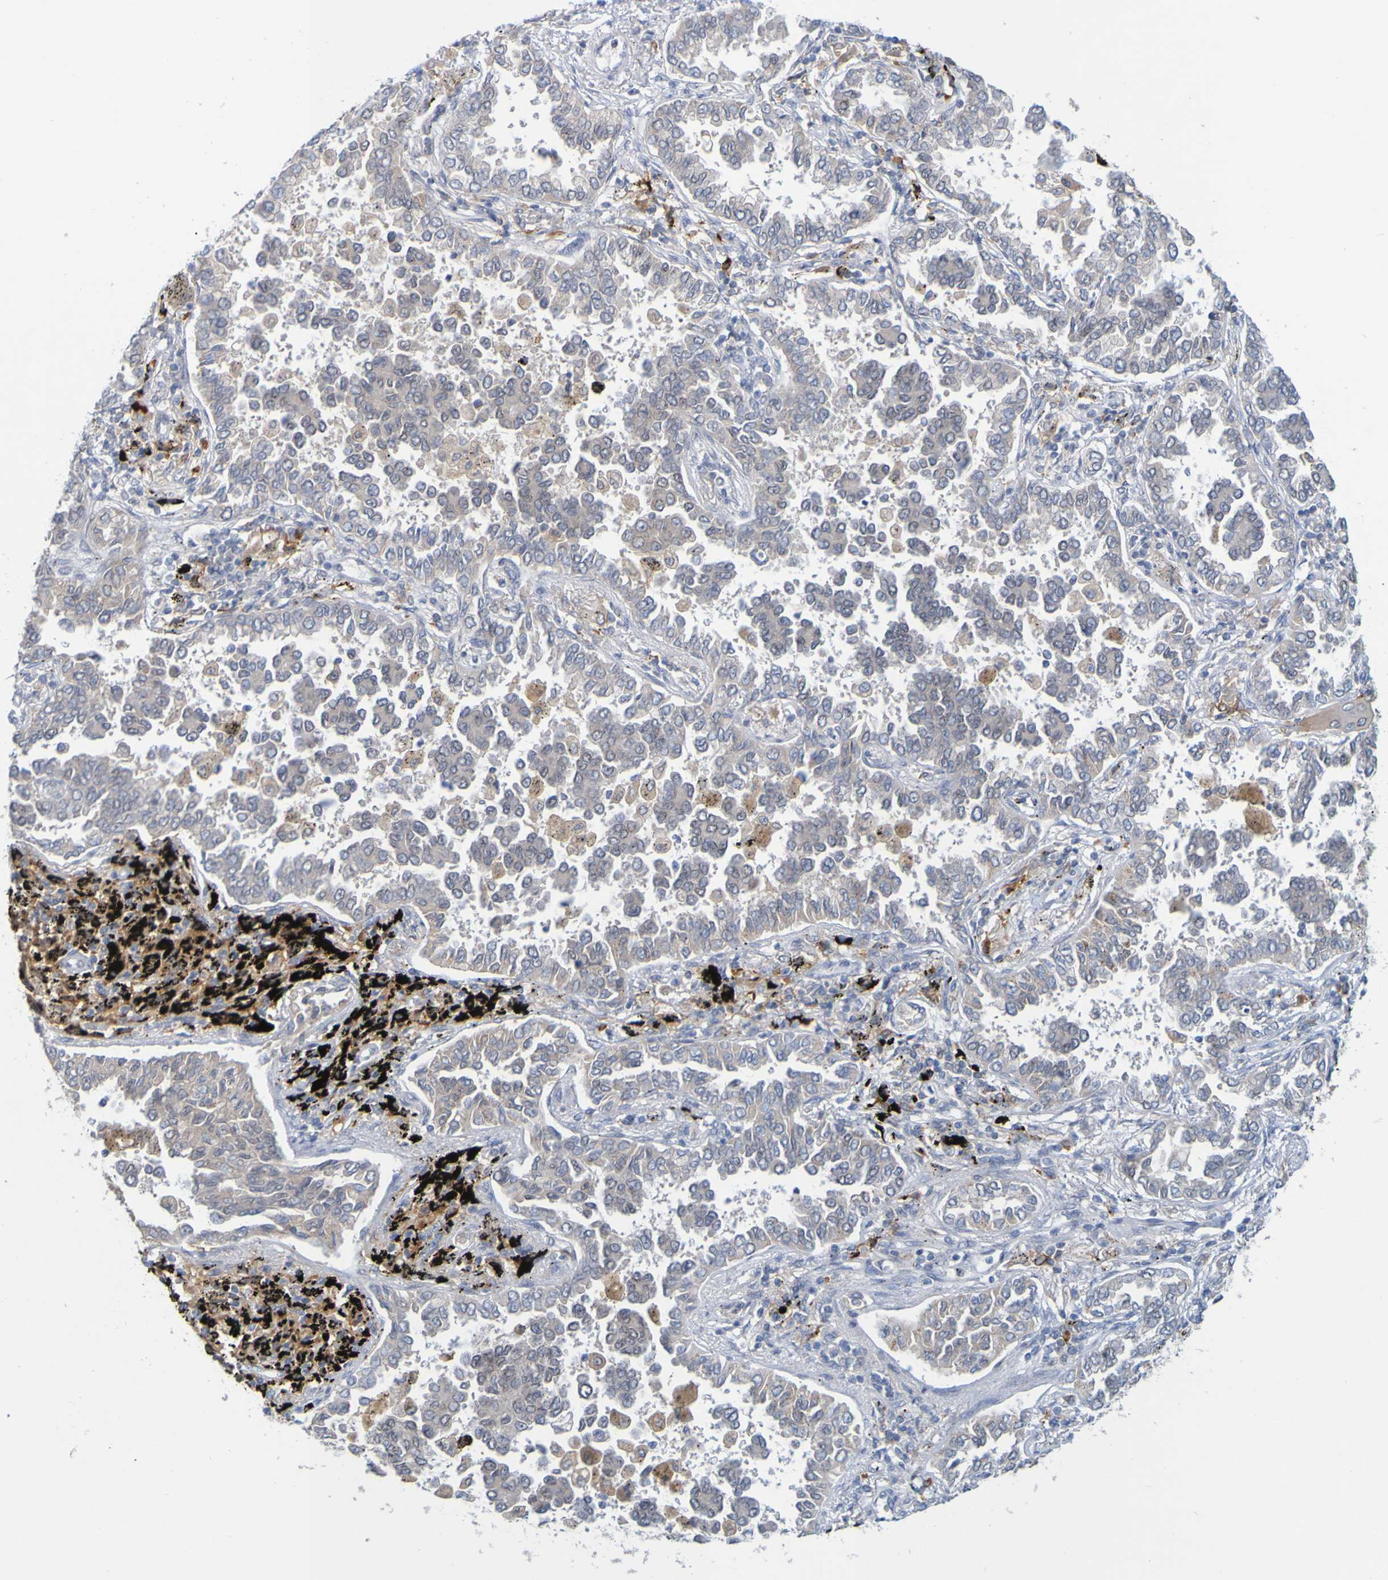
{"staining": {"intensity": "weak", "quantity": ">75%", "location": "cytoplasmic/membranous"}, "tissue": "lung cancer", "cell_type": "Tumor cells", "image_type": "cancer", "snomed": [{"axis": "morphology", "description": "Normal tissue, NOS"}, {"axis": "morphology", "description": "Adenocarcinoma, NOS"}, {"axis": "topography", "description": "Lung"}], "caption": "This is a micrograph of immunohistochemistry staining of adenocarcinoma (lung), which shows weak staining in the cytoplasmic/membranous of tumor cells.", "gene": "LILRB5", "patient": {"sex": "male", "age": 59}}